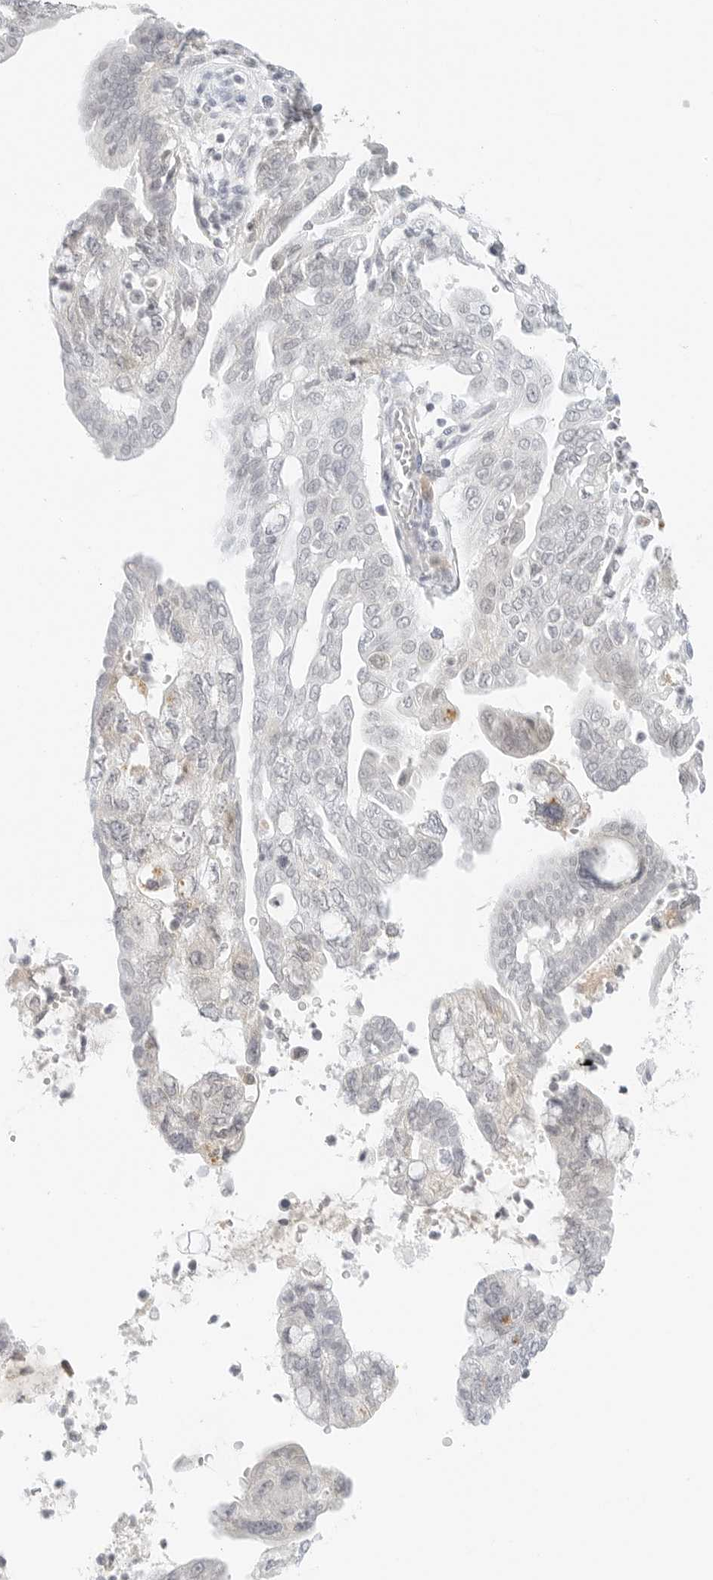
{"staining": {"intensity": "negative", "quantity": "none", "location": "none"}, "tissue": "pancreatic cancer", "cell_type": "Tumor cells", "image_type": "cancer", "snomed": [{"axis": "morphology", "description": "Adenocarcinoma, NOS"}, {"axis": "topography", "description": "Pancreas"}], "caption": "This is an immunohistochemistry image of human pancreatic adenocarcinoma. There is no positivity in tumor cells.", "gene": "NEO1", "patient": {"sex": "female", "age": 73}}